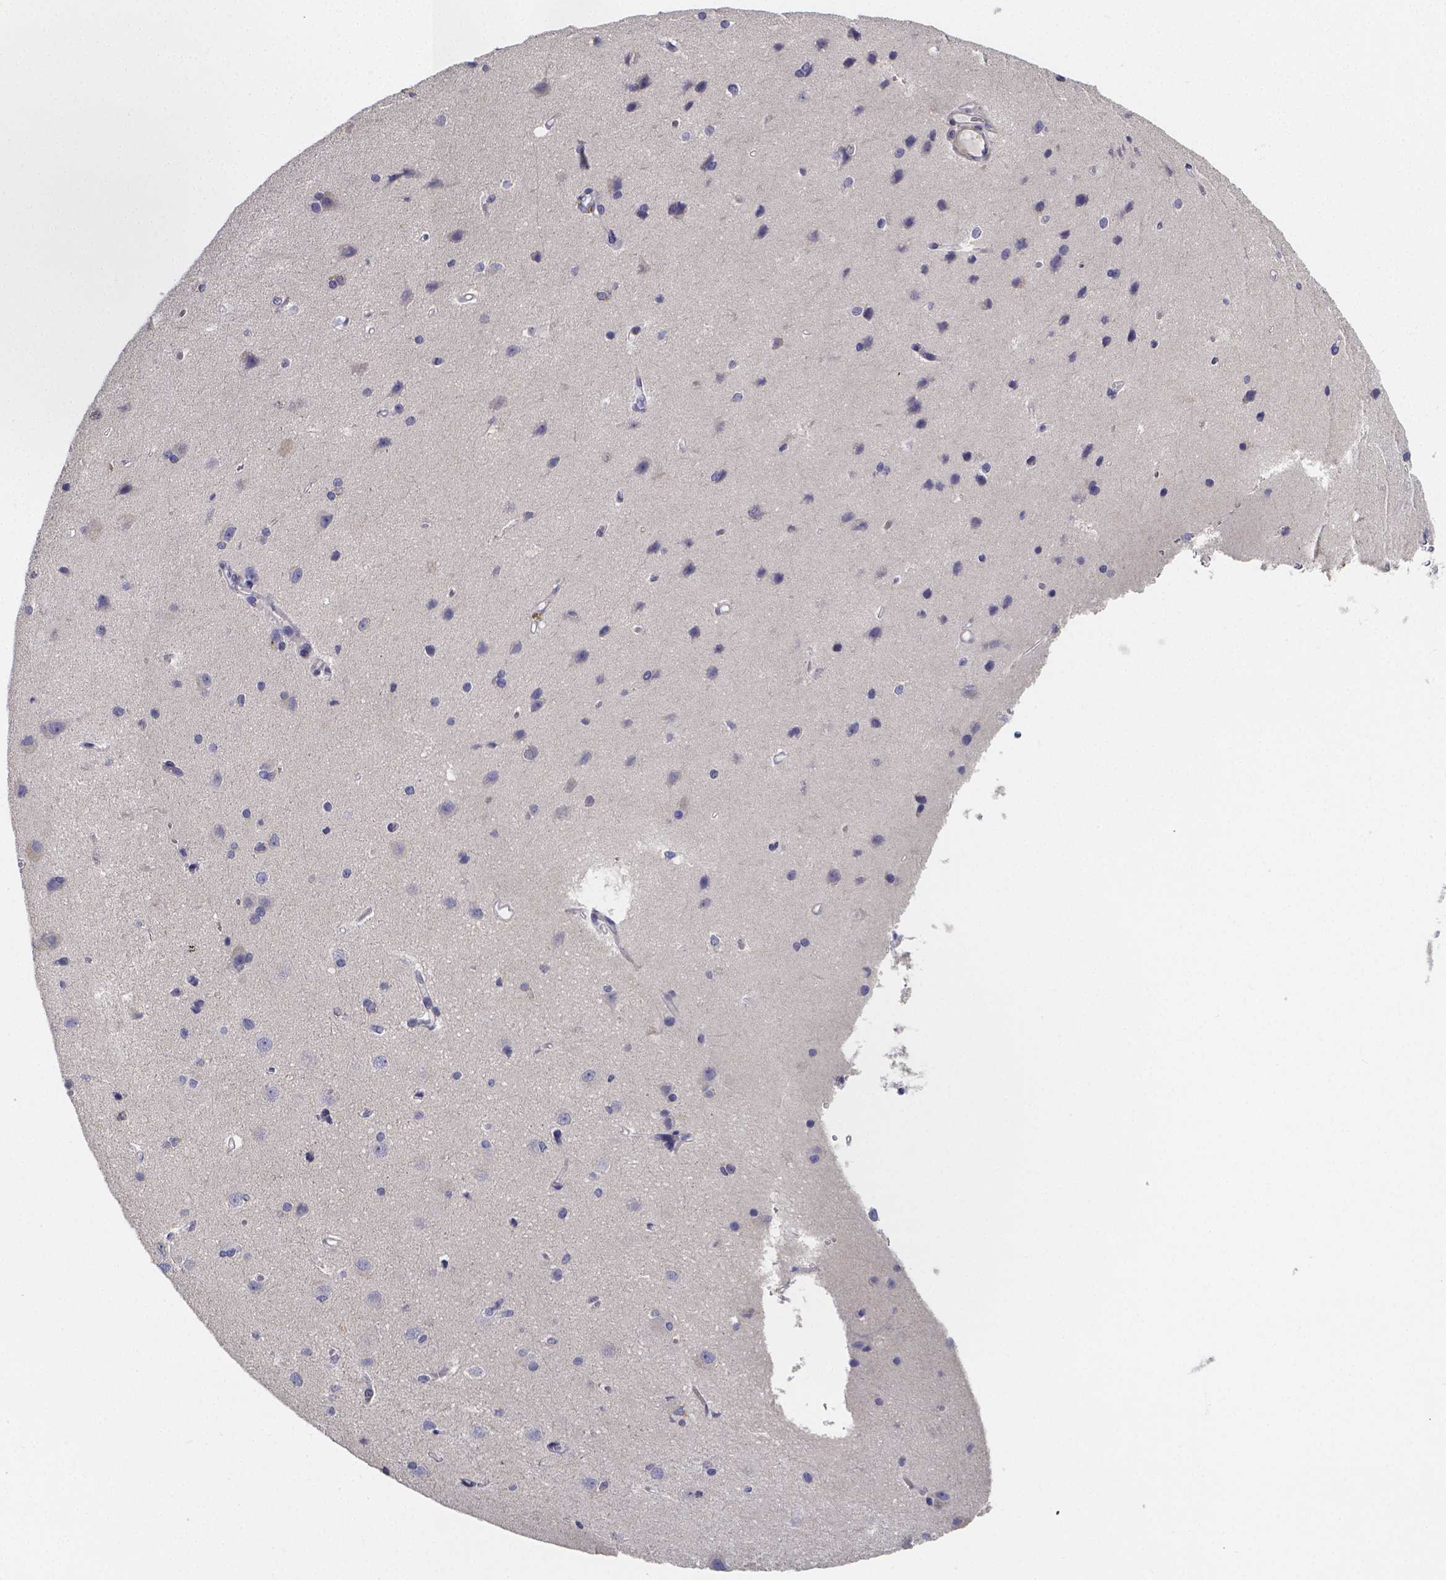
{"staining": {"intensity": "negative", "quantity": "none", "location": "none"}, "tissue": "cerebral cortex", "cell_type": "Endothelial cells", "image_type": "normal", "snomed": [{"axis": "morphology", "description": "Normal tissue, NOS"}, {"axis": "topography", "description": "Cerebral cortex"}], "caption": "Immunohistochemistry (IHC) of normal cerebral cortex shows no expression in endothelial cells. (Brightfield microscopy of DAB (3,3'-diaminobenzidine) IHC at high magnification).", "gene": "RERG", "patient": {"sex": "male", "age": 37}}